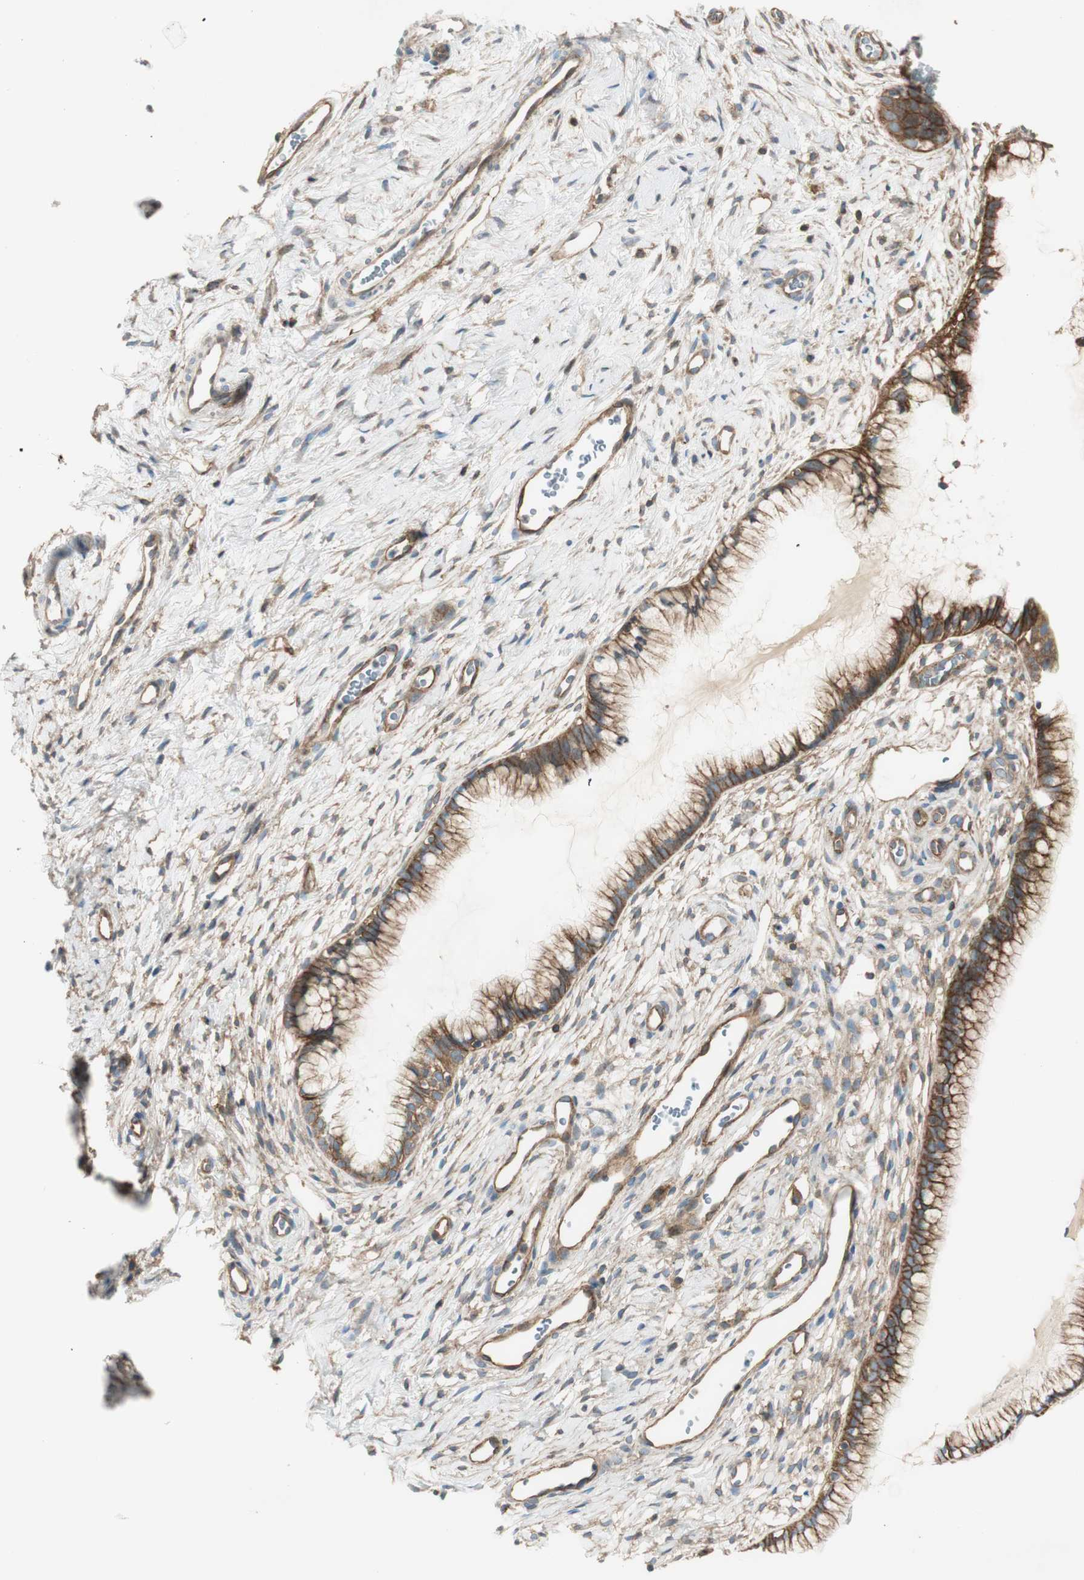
{"staining": {"intensity": "strong", "quantity": ">75%", "location": "cytoplasmic/membranous"}, "tissue": "cervix", "cell_type": "Glandular cells", "image_type": "normal", "snomed": [{"axis": "morphology", "description": "Normal tissue, NOS"}, {"axis": "topography", "description": "Cervix"}], "caption": "IHC image of unremarkable cervix stained for a protein (brown), which reveals high levels of strong cytoplasmic/membranous staining in approximately >75% of glandular cells.", "gene": "BTN3A3", "patient": {"sex": "female", "age": 65}}